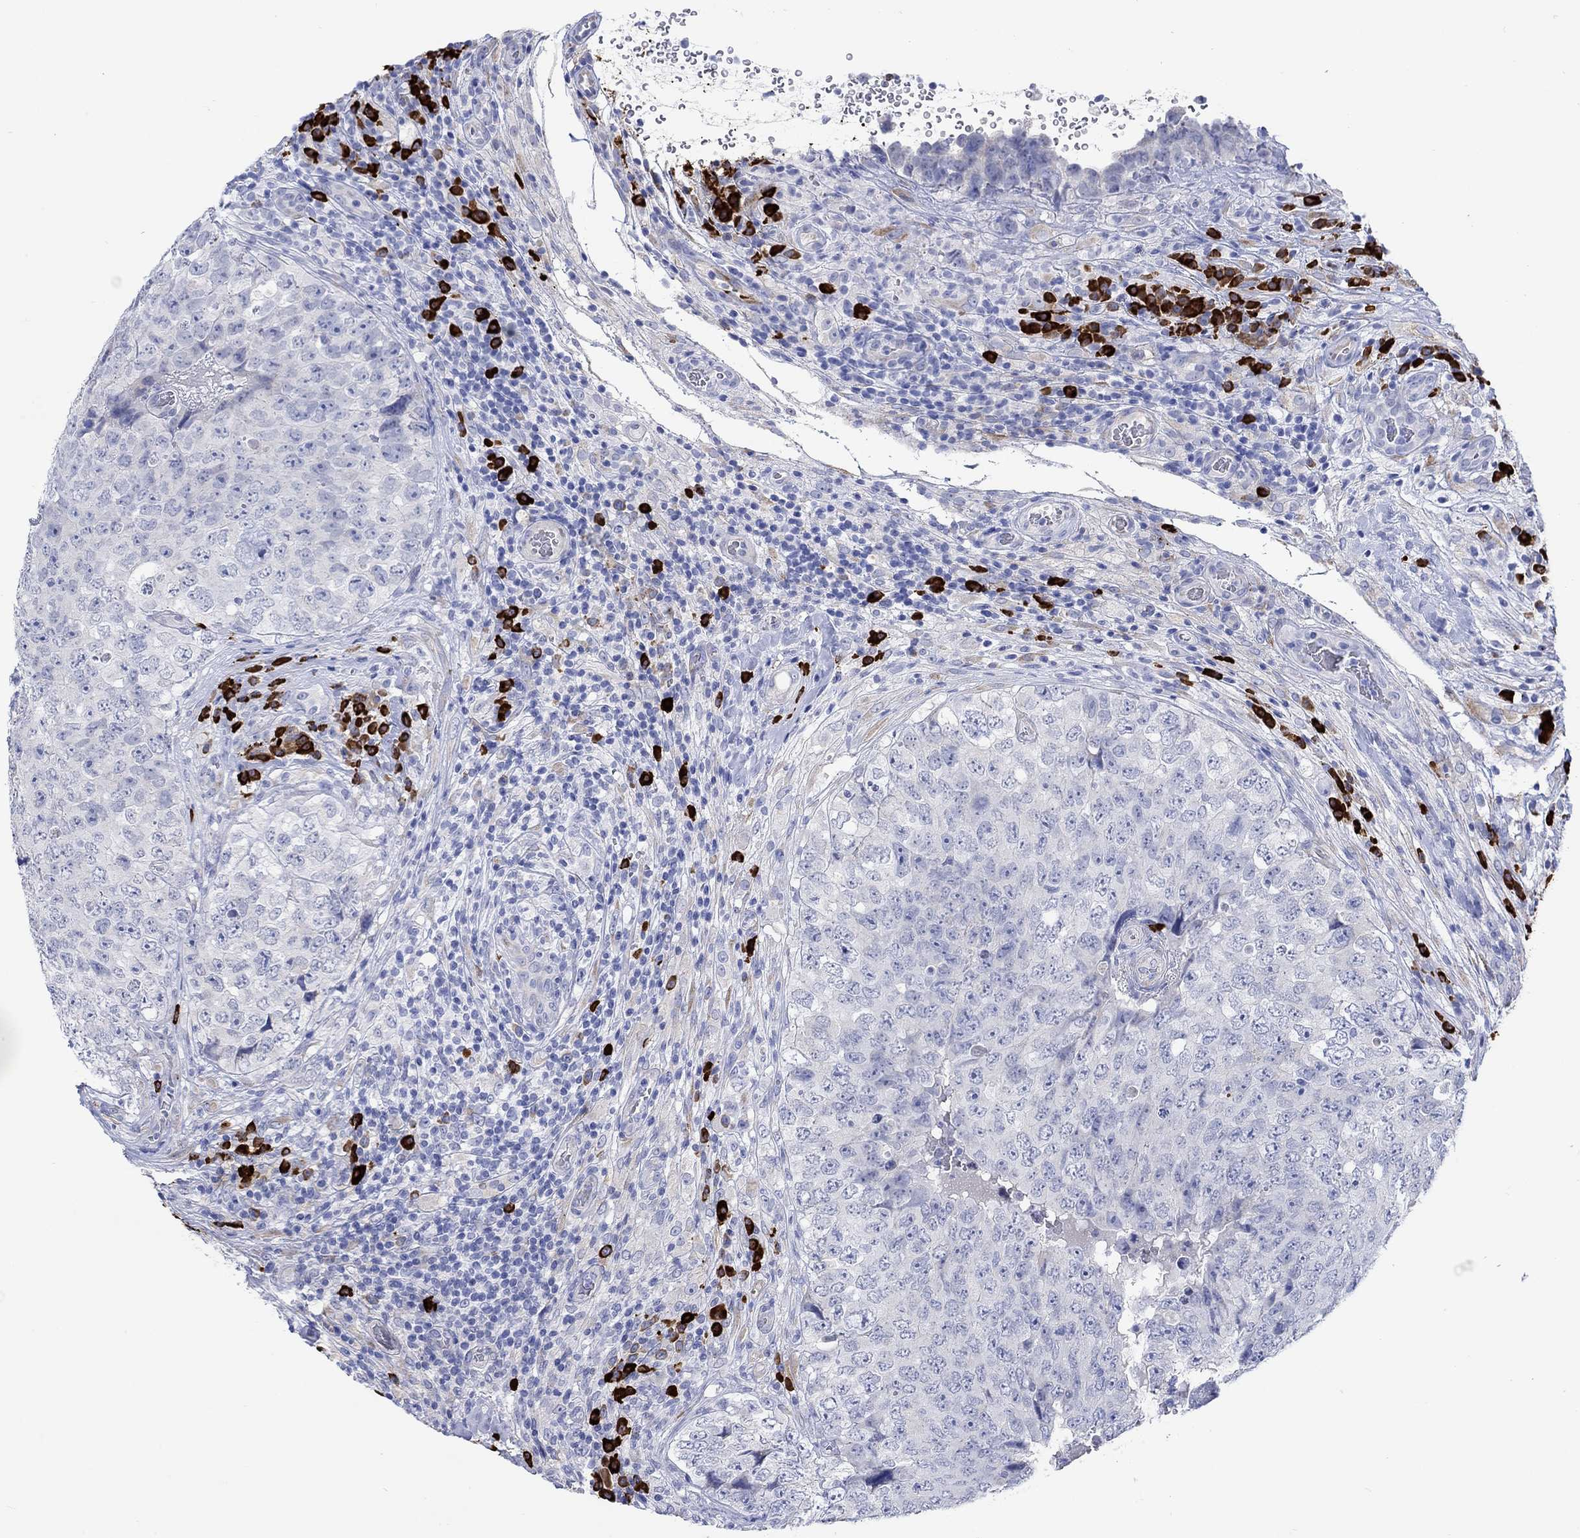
{"staining": {"intensity": "negative", "quantity": "none", "location": "none"}, "tissue": "testis cancer", "cell_type": "Tumor cells", "image_type": "cancer", "snomed": [{"axis": "morphology", "description": "Seminoma, NOS"}, {"axis": "topography", "description": "Testis"}], "caption": "Tumor cells show no significant protein positivity in testis cancer.", "gene": "P2RY6", "patient": {"sex": "male", "age": 34}}